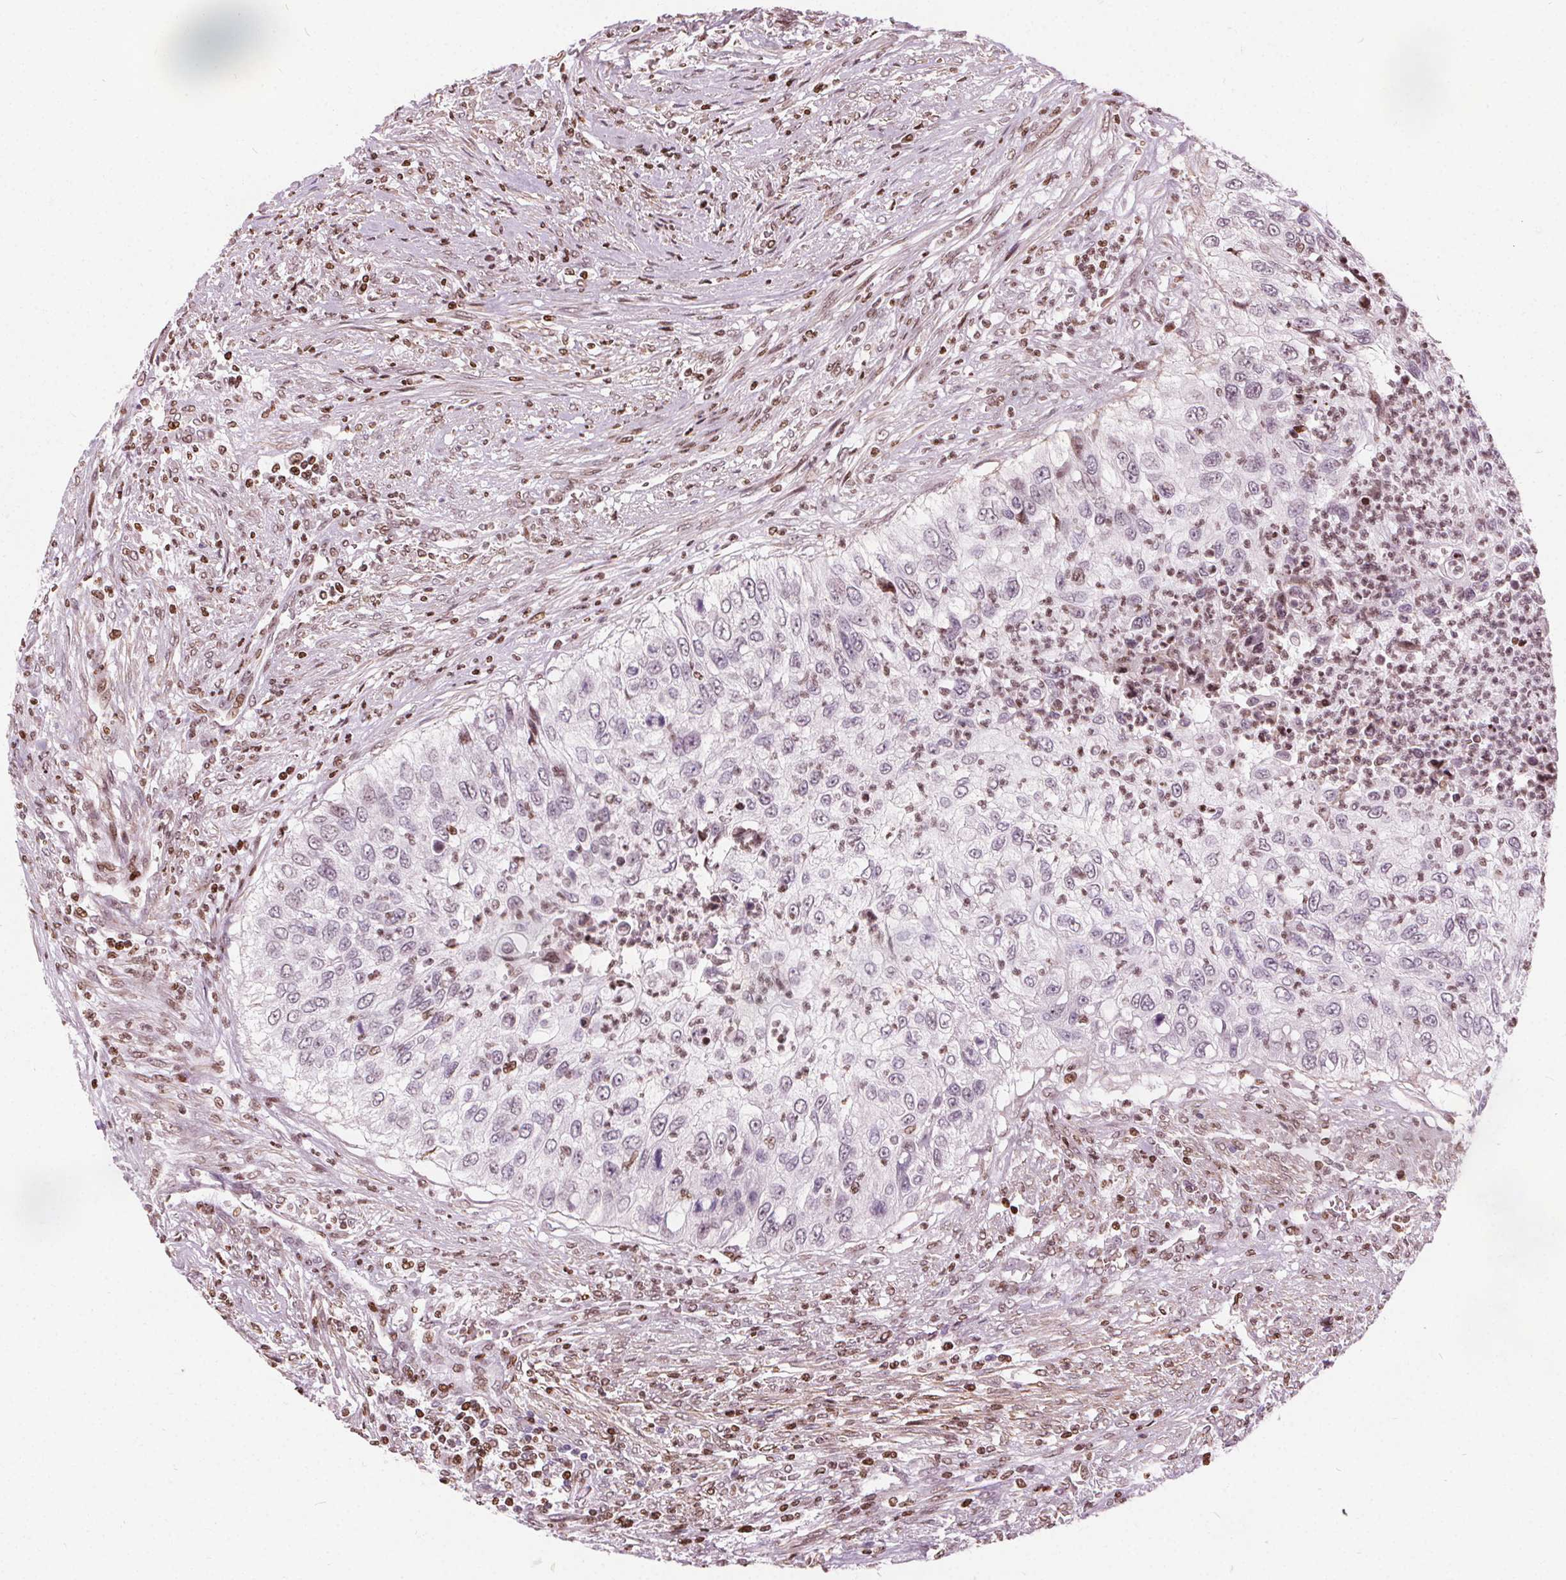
{"staining": {"intensity": "negative", "quantity": "none", "location": "none"}, "tissue": "urothelial cancer", "cell_type": "Tumor cells", "image_type": "cancer", "snomed": [{"axis": "morphology", "description": "Urothelial carcinoma, High grade"}, {"axis": "topography", "description": "Urinary bladder"}], "caption": "Tumor cells show no significant staining in urothelial cancer. The staining is performed using DAB (3,3'-diaminobenzidine) brown chromogen with nuclei counter-stained in using hematoxylin.", "gene": "ISLR2", "patient": {"sex": "female", "age": 60}}